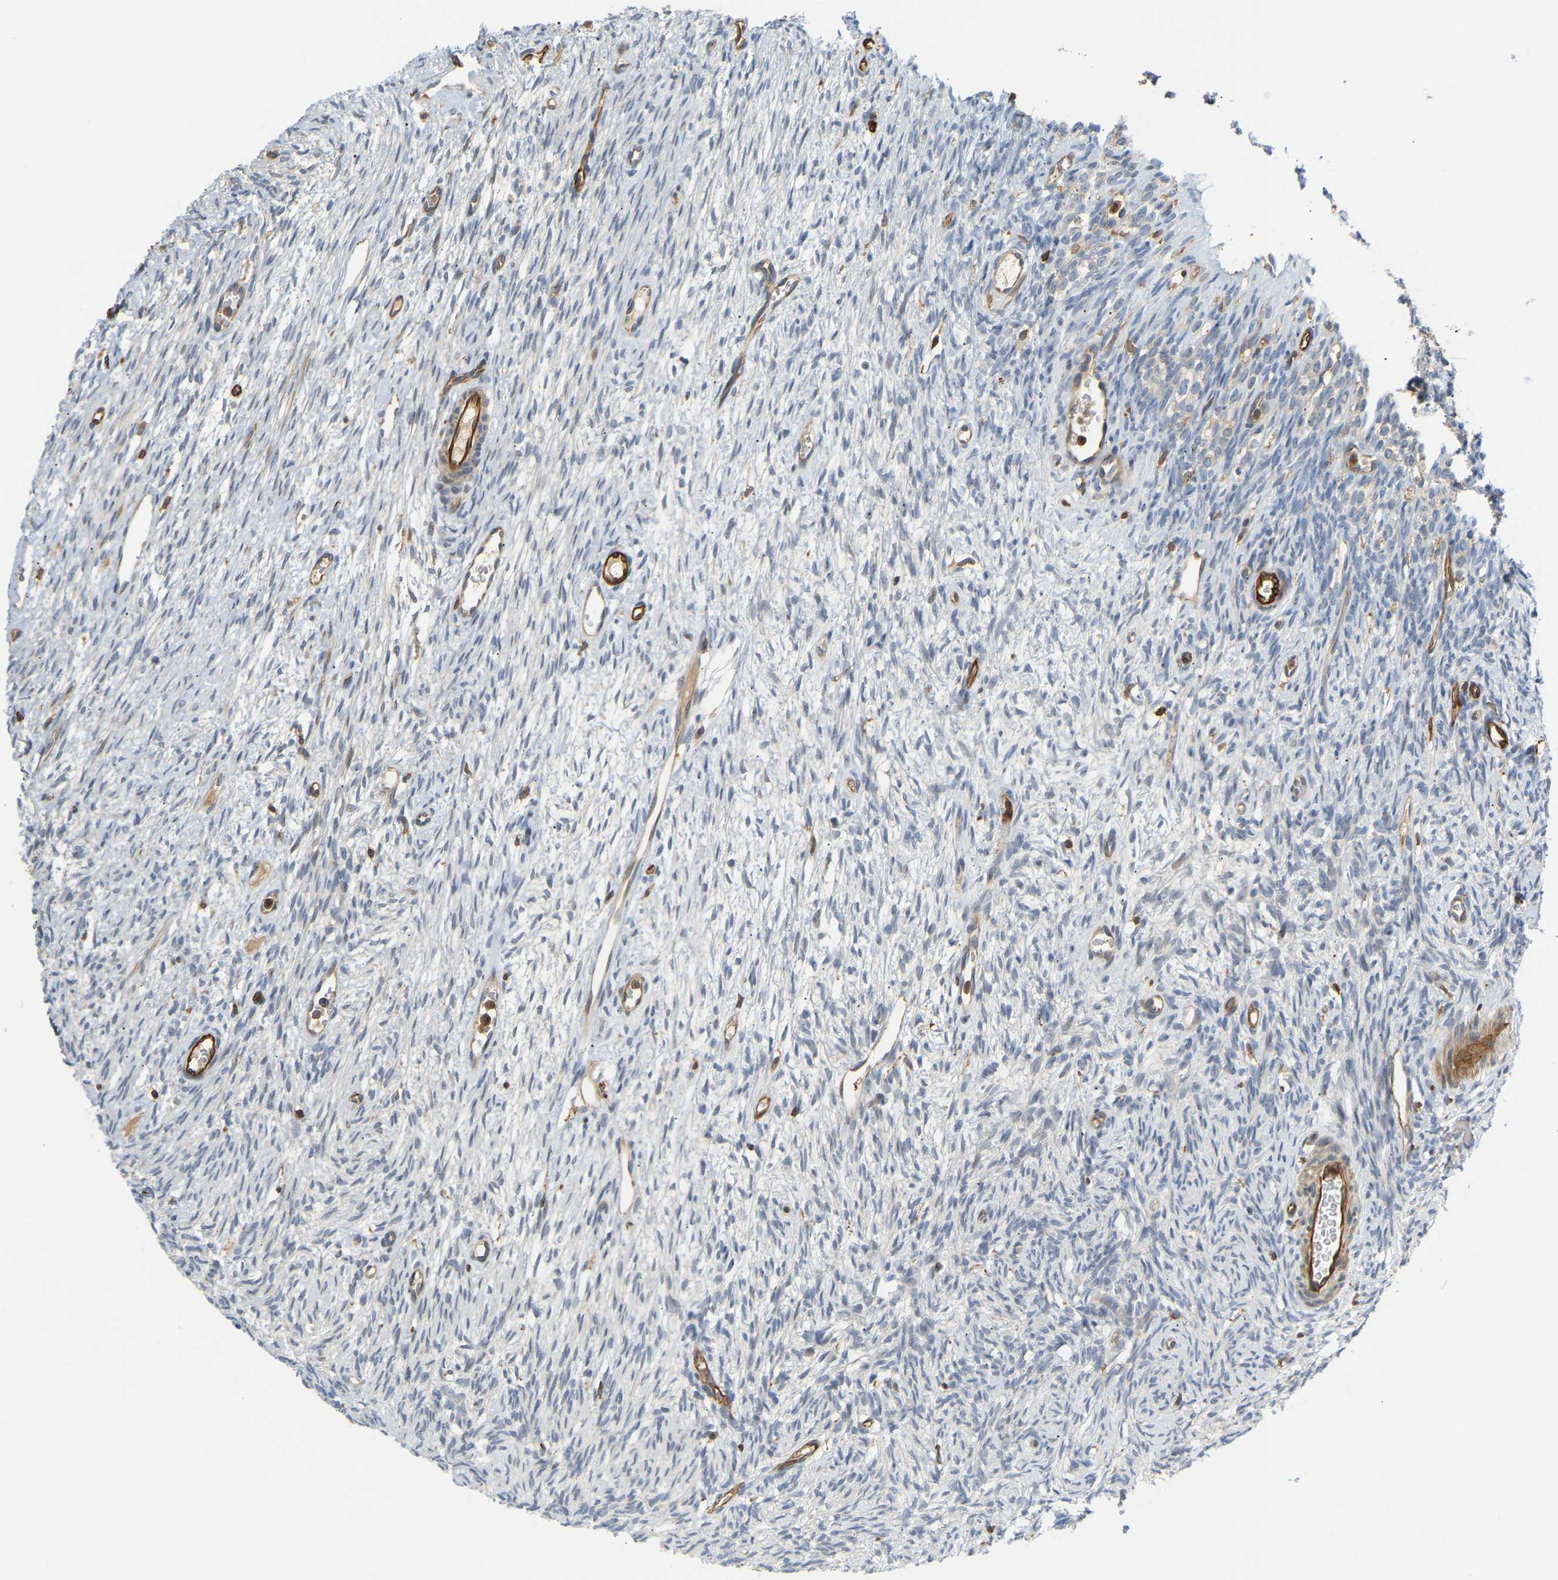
{"staining": {"intensity": "moderate", "quantity": "25%-75%", "location": "cytoplasmic/membranous"}, "tissue": "ovary", "cell_type": "Follicle cells", "image_type": "normal", "snomed": [{"axis": "morphology", "description": "Normal tissue, NOS"}, {"axis": "topography", "description": "Ovary"}], "caption": "Immunohistochemistry (IHC) image of normal ovary: human ovary stained using IHC displays medium levels of moderate protein expression localized specifically in the cytoplasmic/membranous of follicle cells, appearing as a cytoplasmic/membranous brown color.", "gene": "PLCG2", "patient": {"sex": "female", "age": 33}}